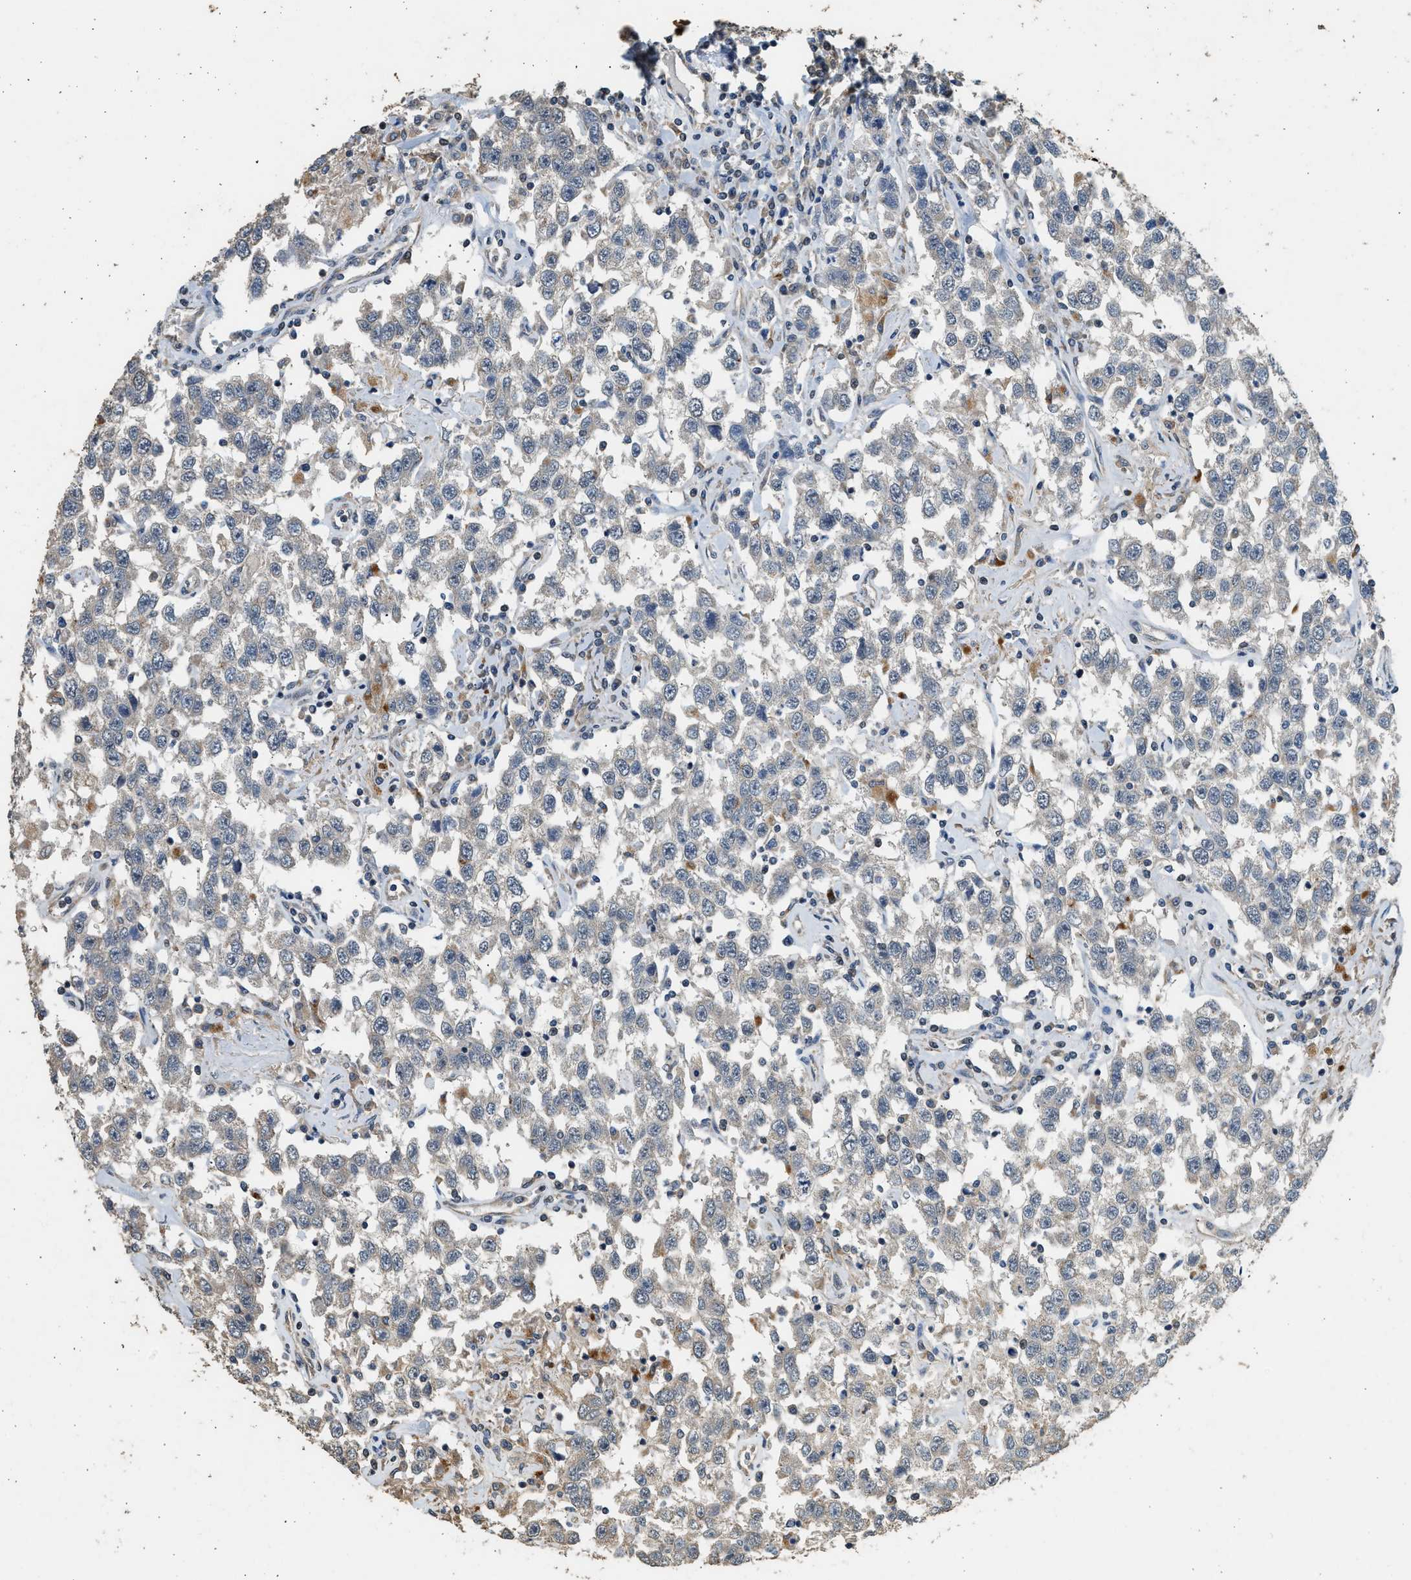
{"staining": {"intensity": "negative", "quantity": "none", "location": "none"}, "tissue": "testis cancer", "cell_type": "Tumor cells", "image_type": "cancer", "snomed": [{"axis": "morphology", "description": "Seminoma, NOS"}, {"axis": "topography", "description": "Testis"}], "caption": "Immunohistochemistry of seminoma (testis) demonstrates no staining in tumor cells.", "gene": "PCLO", "patient": {"sex": "male", "age": 41}}